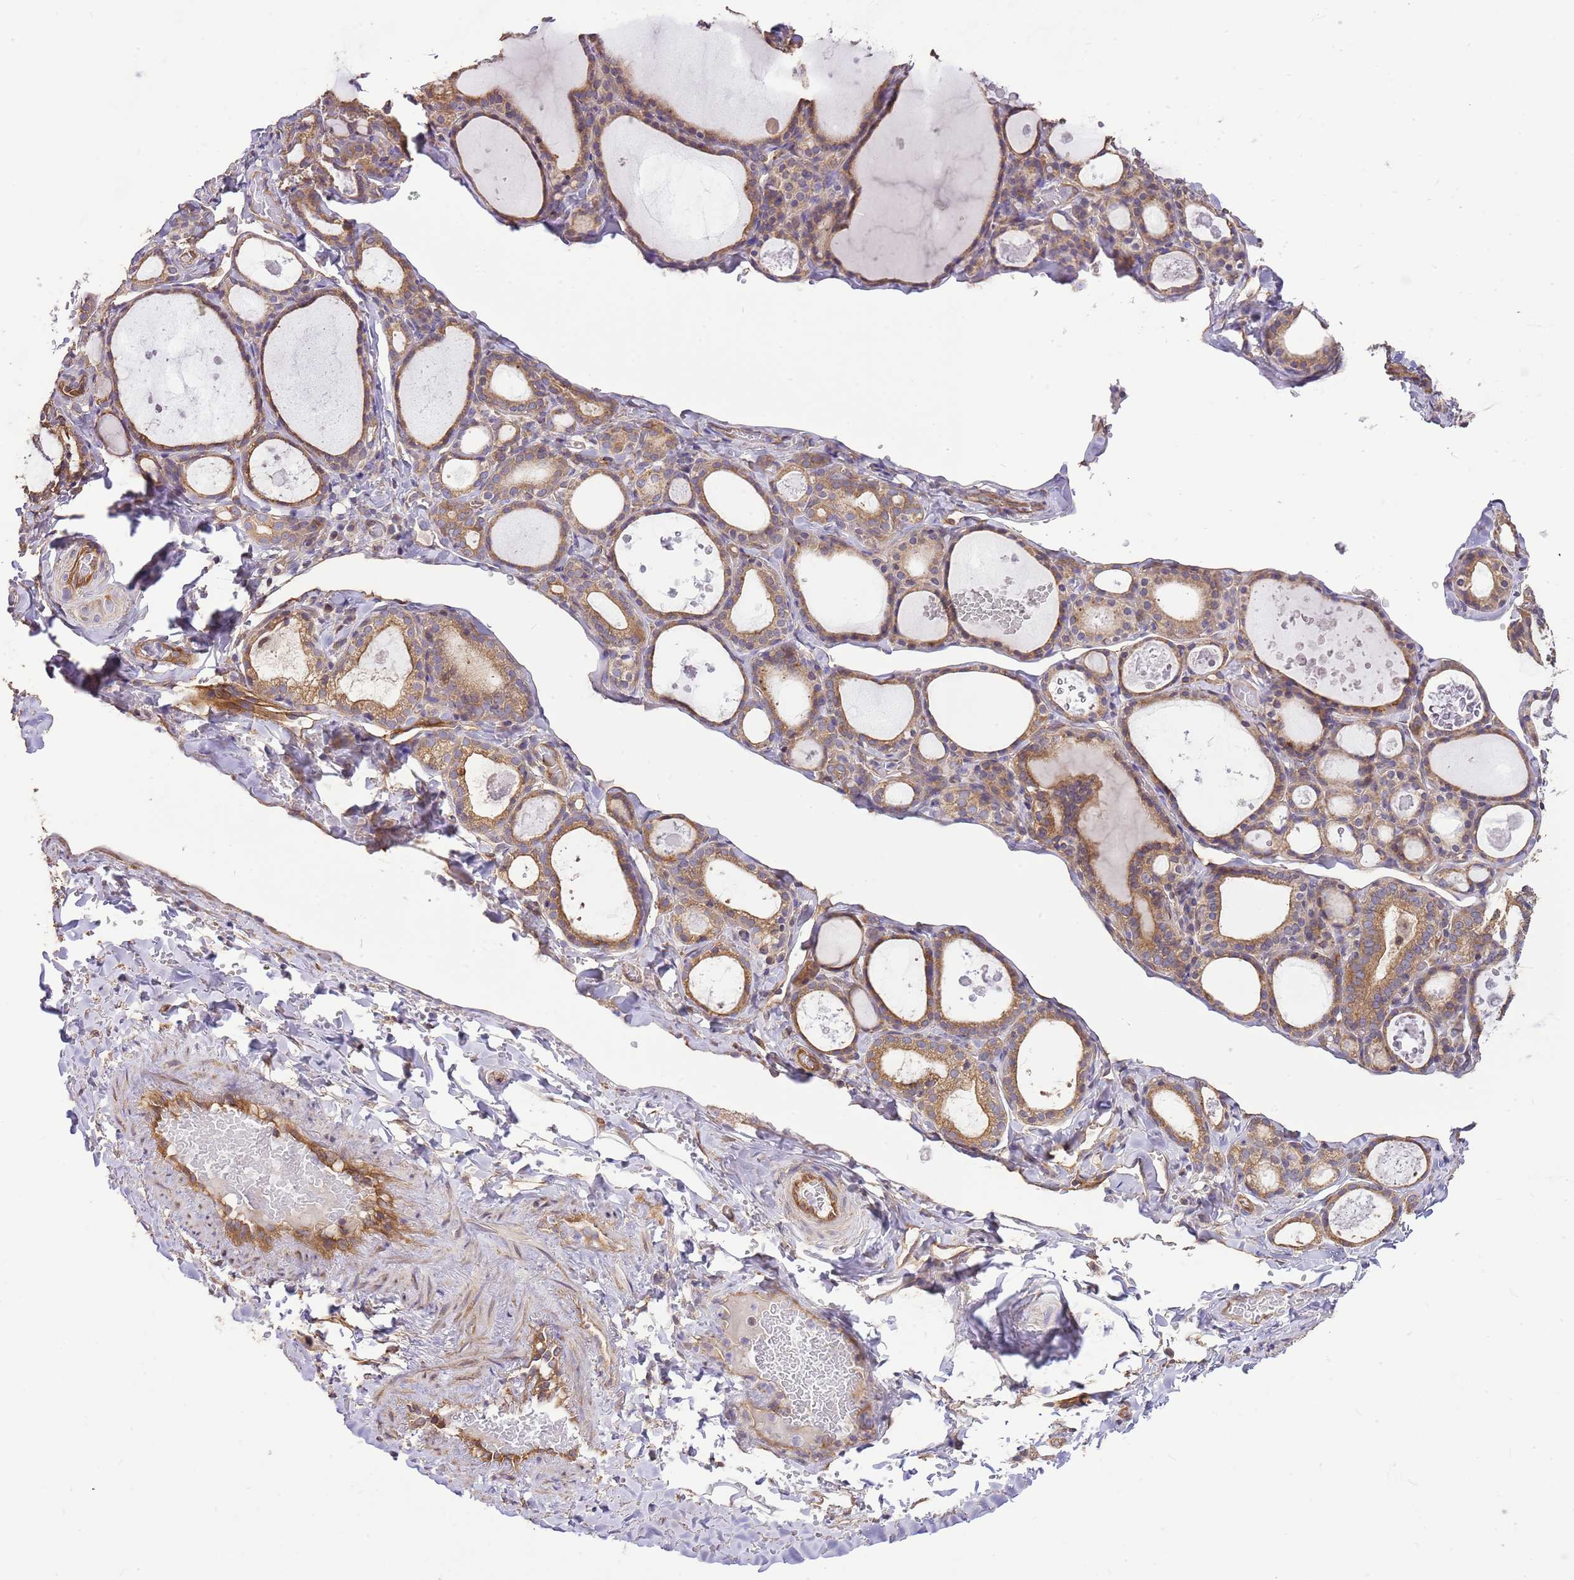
{"staining": {"intensity": "moderate", "quantity": ">75%", "location": "cytoplasmic/membranous"}, "tissue": "thyroid gland", "cell_type": "Glandular cells", "image_type": "normal", "snomed": [{"axis": "morphology", "description": "Normal tissue, NOS"}, {"axis": "topography", "description": "Thyroid gland"}], "caption": "Immunohistochemistry (IHC) of normal human thyroid gland displays medium levels of moderate cytoplasmic/membranous staining in about >75% of glandular cells.", "gene": "DOCK9", "patient": {"sex": "male", "age": 56}}